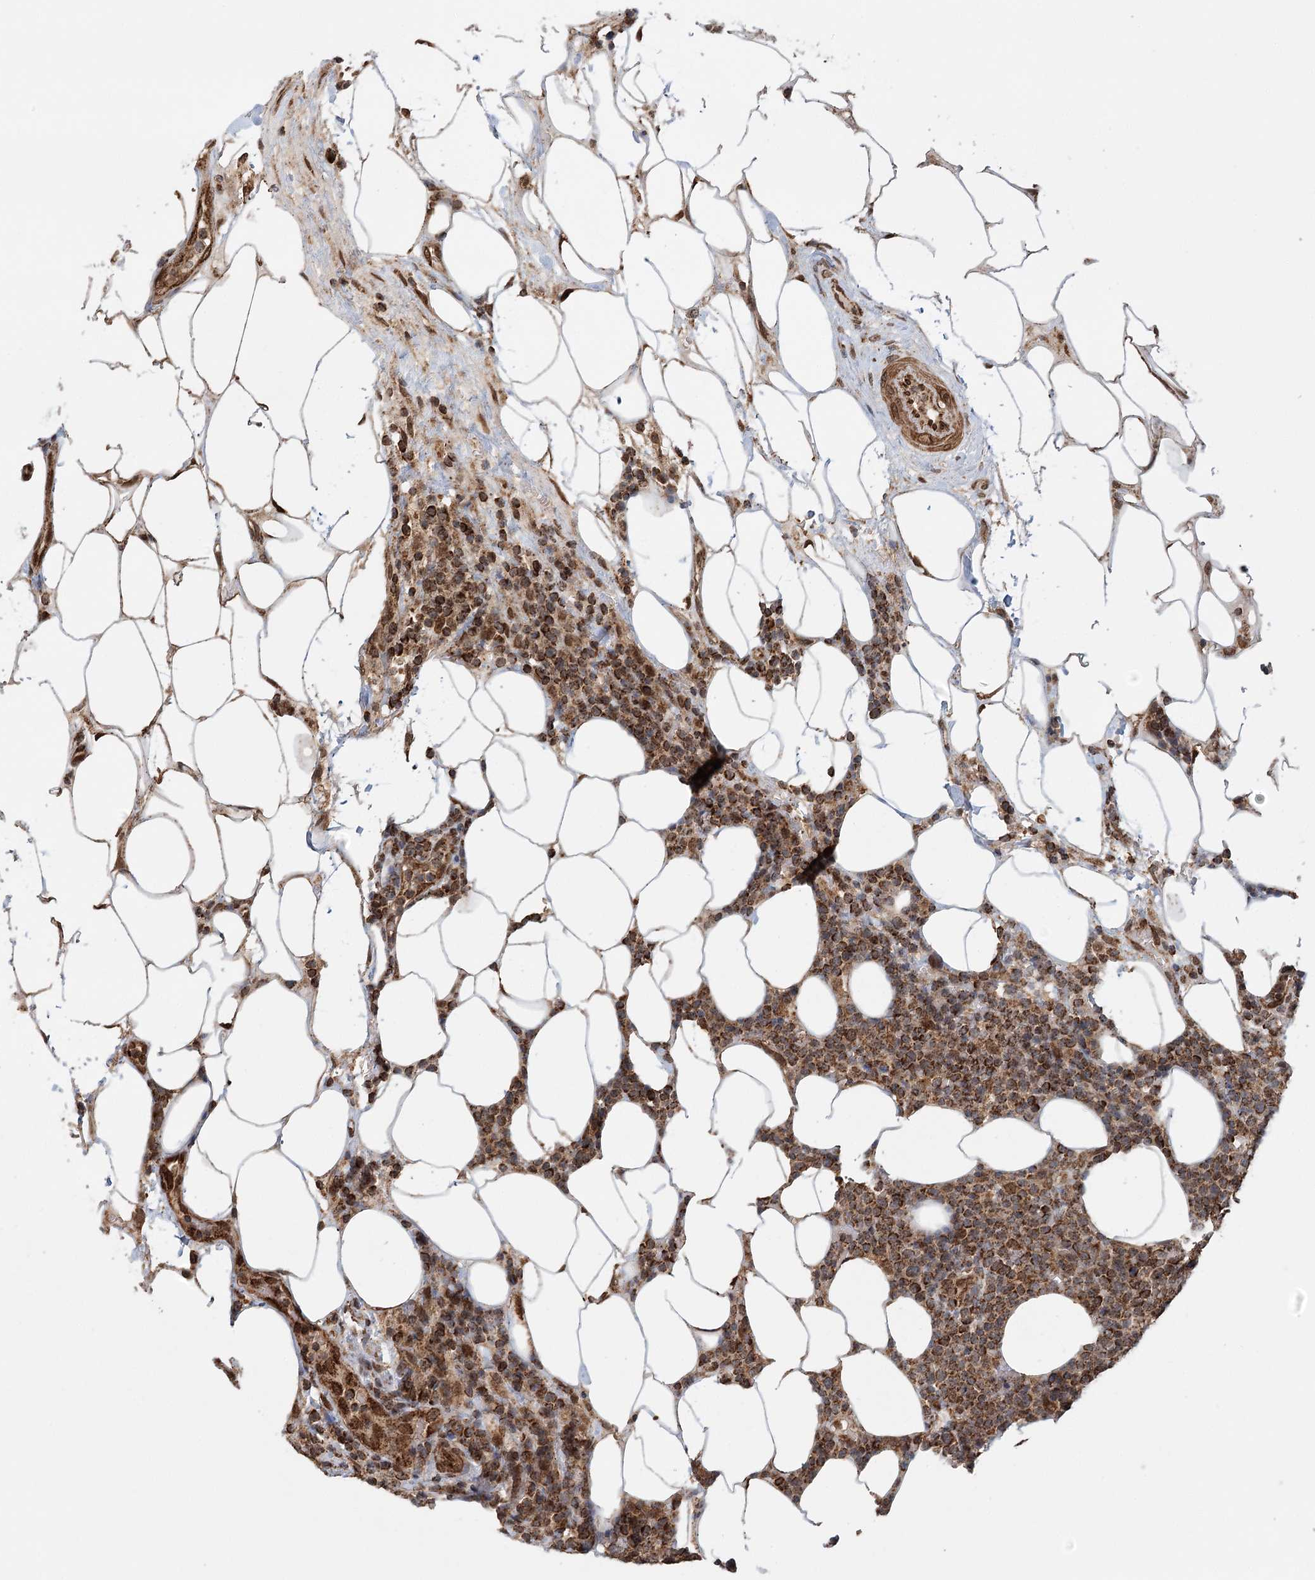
{"staining": {"intensity": "strong", "quantity": ">75%", "location": "cytoplasmic/membranous"}, "tissue": "lymphoma", "cell_type": "Tumor cells", "image_type": "cancer", "snomed": [{"axis": "morphology", "description": "Malignant lymphoma, non-Hodgkin's type, High grade"}, {"axis": "topography", "description": "Lymph node"}], "caption": "Strong cytoplasmic/membranous protein positivity is identified in about >75% of tumor cells in lymphoma.", "gene": "BCKDHA", "patient": {"sex": "male", "age": 61}}